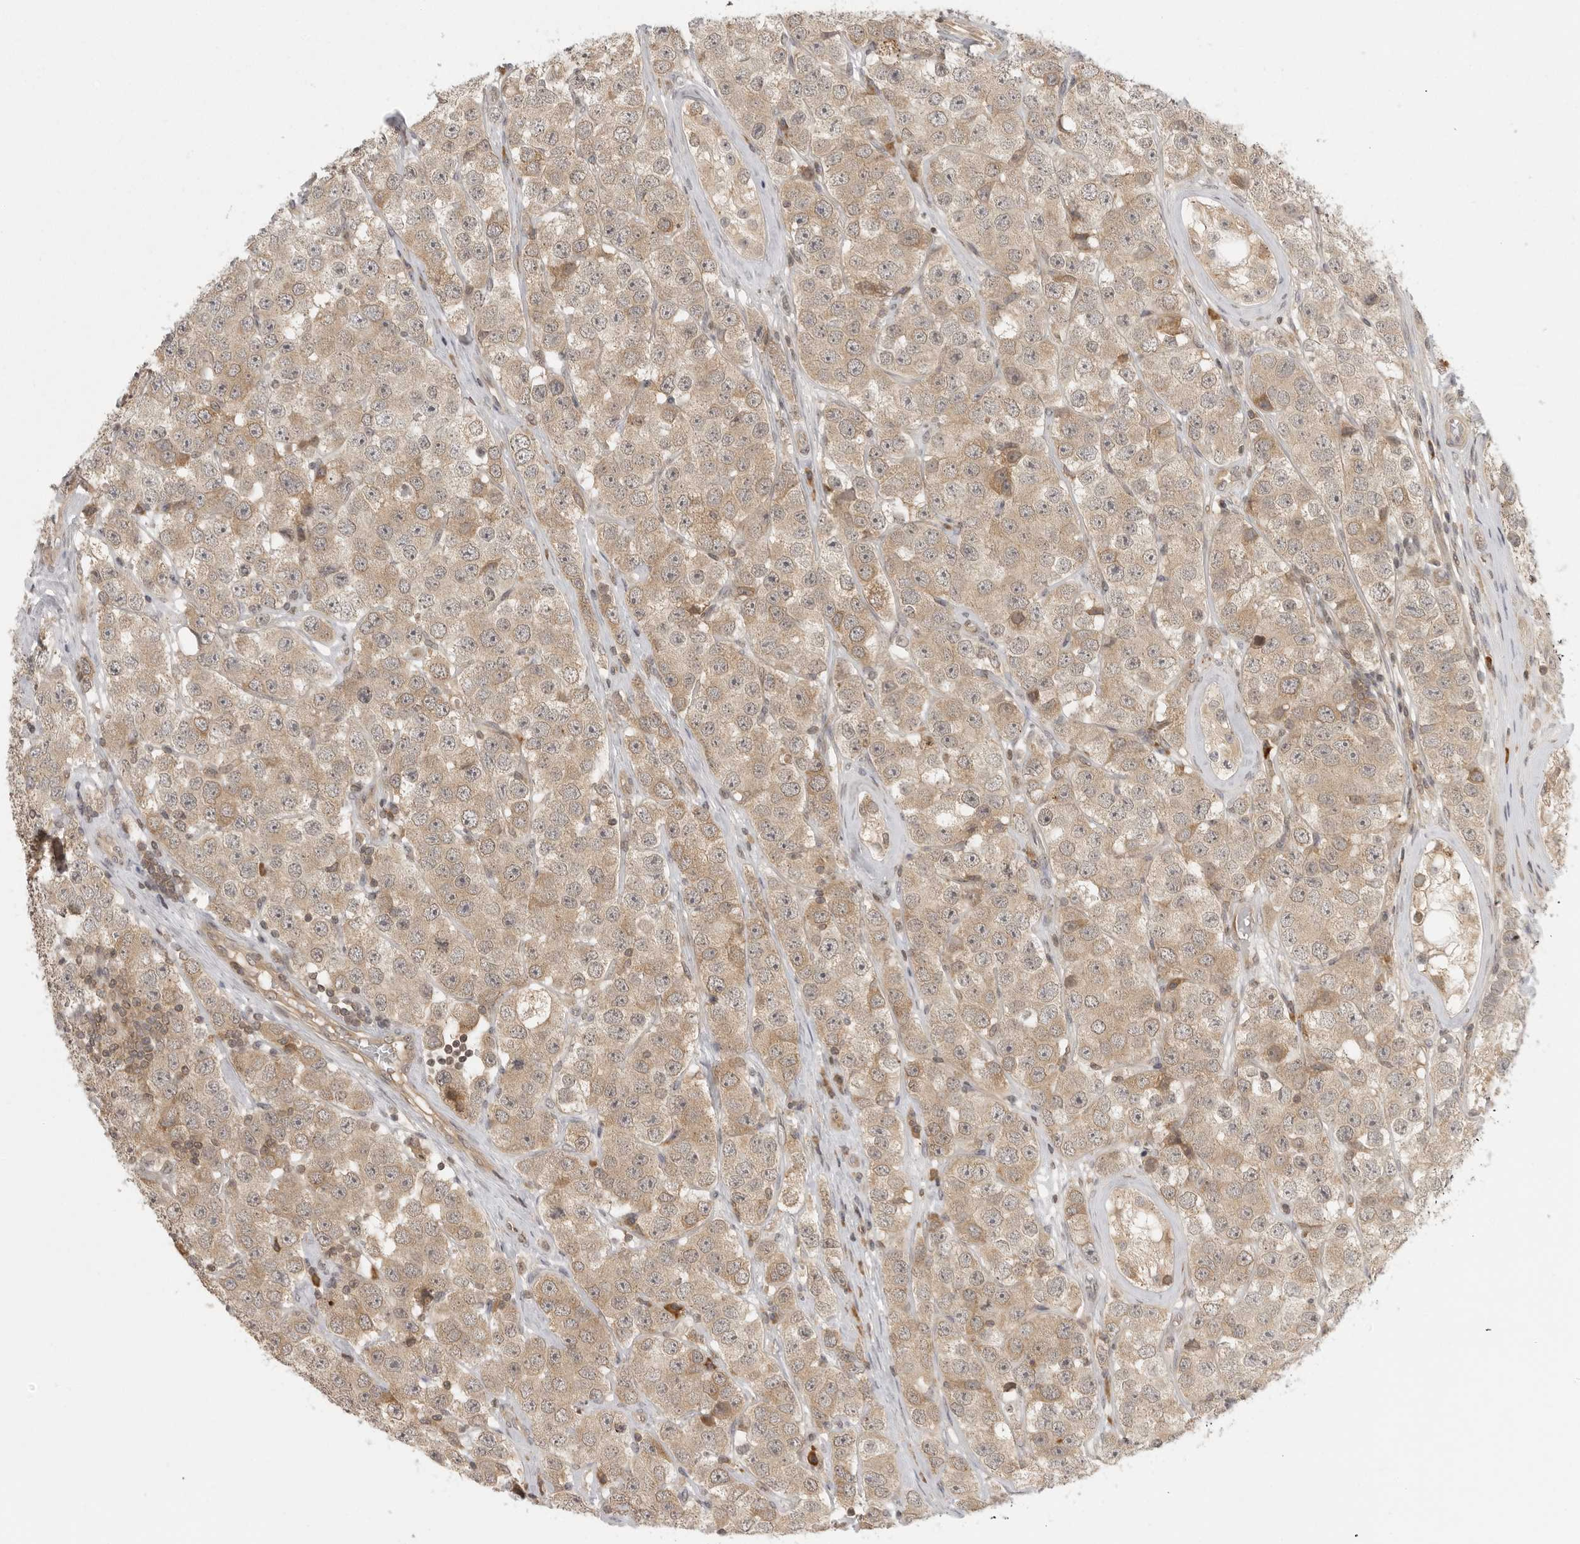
{"staining": {"intensity": "weak", "quantity": ">75%", "location": "cytoplasmic/membranous"}, "tissue": "testis cancer", "cell_type": "Tumor cells", "image_type": "cancer", "snomed": [{"axis": "morphology", "description": "Seminoma, NOS"}, {"axis": "topography", "description": "Testis"}], "caption": "Approximately >75% of tumor cells in seminoma (testis) display weak cytoplasmic/membranous protein expression as visualized by brown immunohistochemical staining.", "gene": "PRRC2A", "patient": {"sex": "male", "age": 28}}